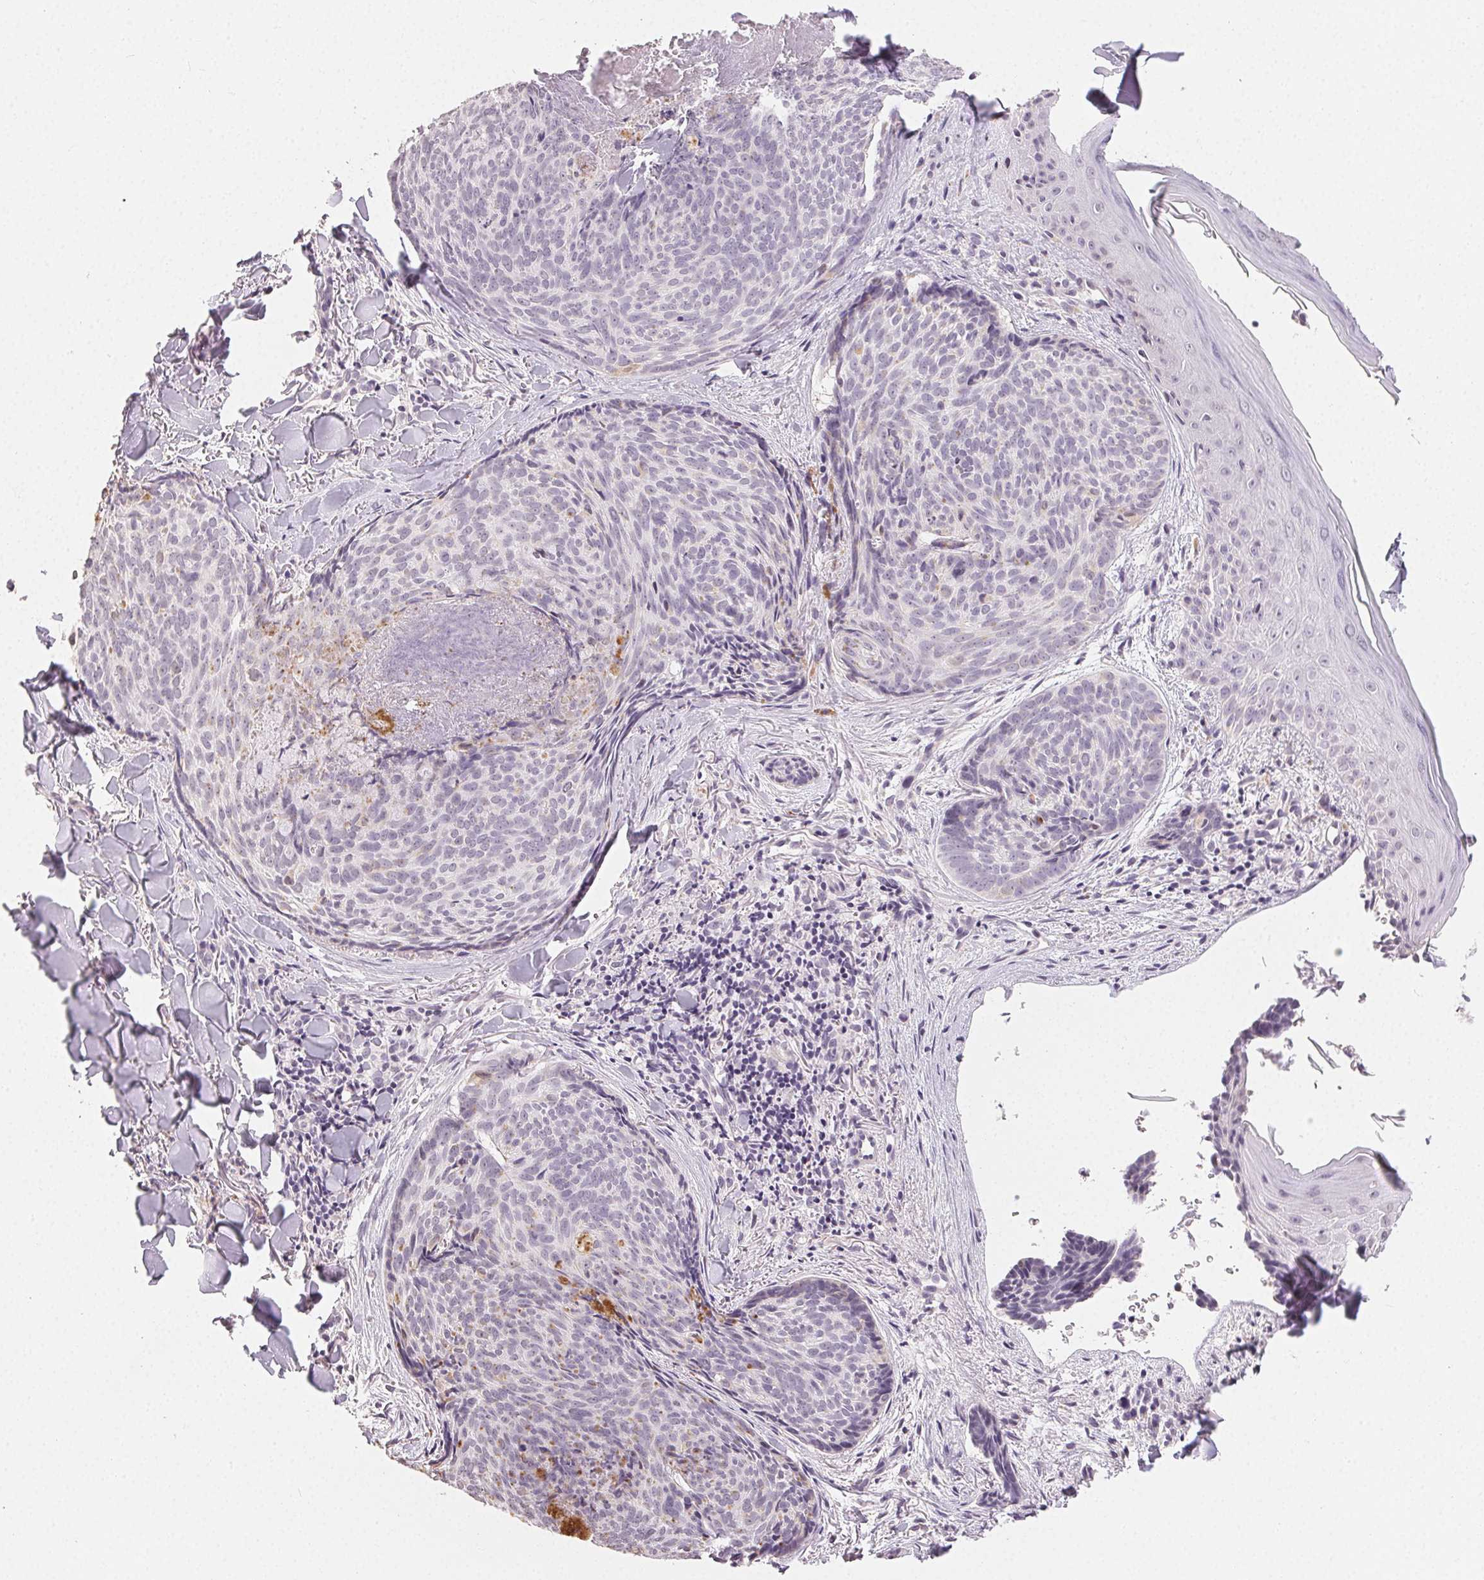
{"staining": {"intensity": "negative", "quantity": "none", "location": "none"}, "tissue": "skin cancer", "cell_type": "Tumor cells", "image_type": "cancer", "snomed": [{"axis": "morphology", "description": "Basal cell carcinoma"}, {"axis": "topography", "description": "Skin"}], "caption": "Immunohistochemistry image of human skin basal cell carcinoma stained for a protein (brown), which demonstrates no expression in tumor cells.", "gene": "TMEM174", "patient": {"sex": "female", "age": 82}}